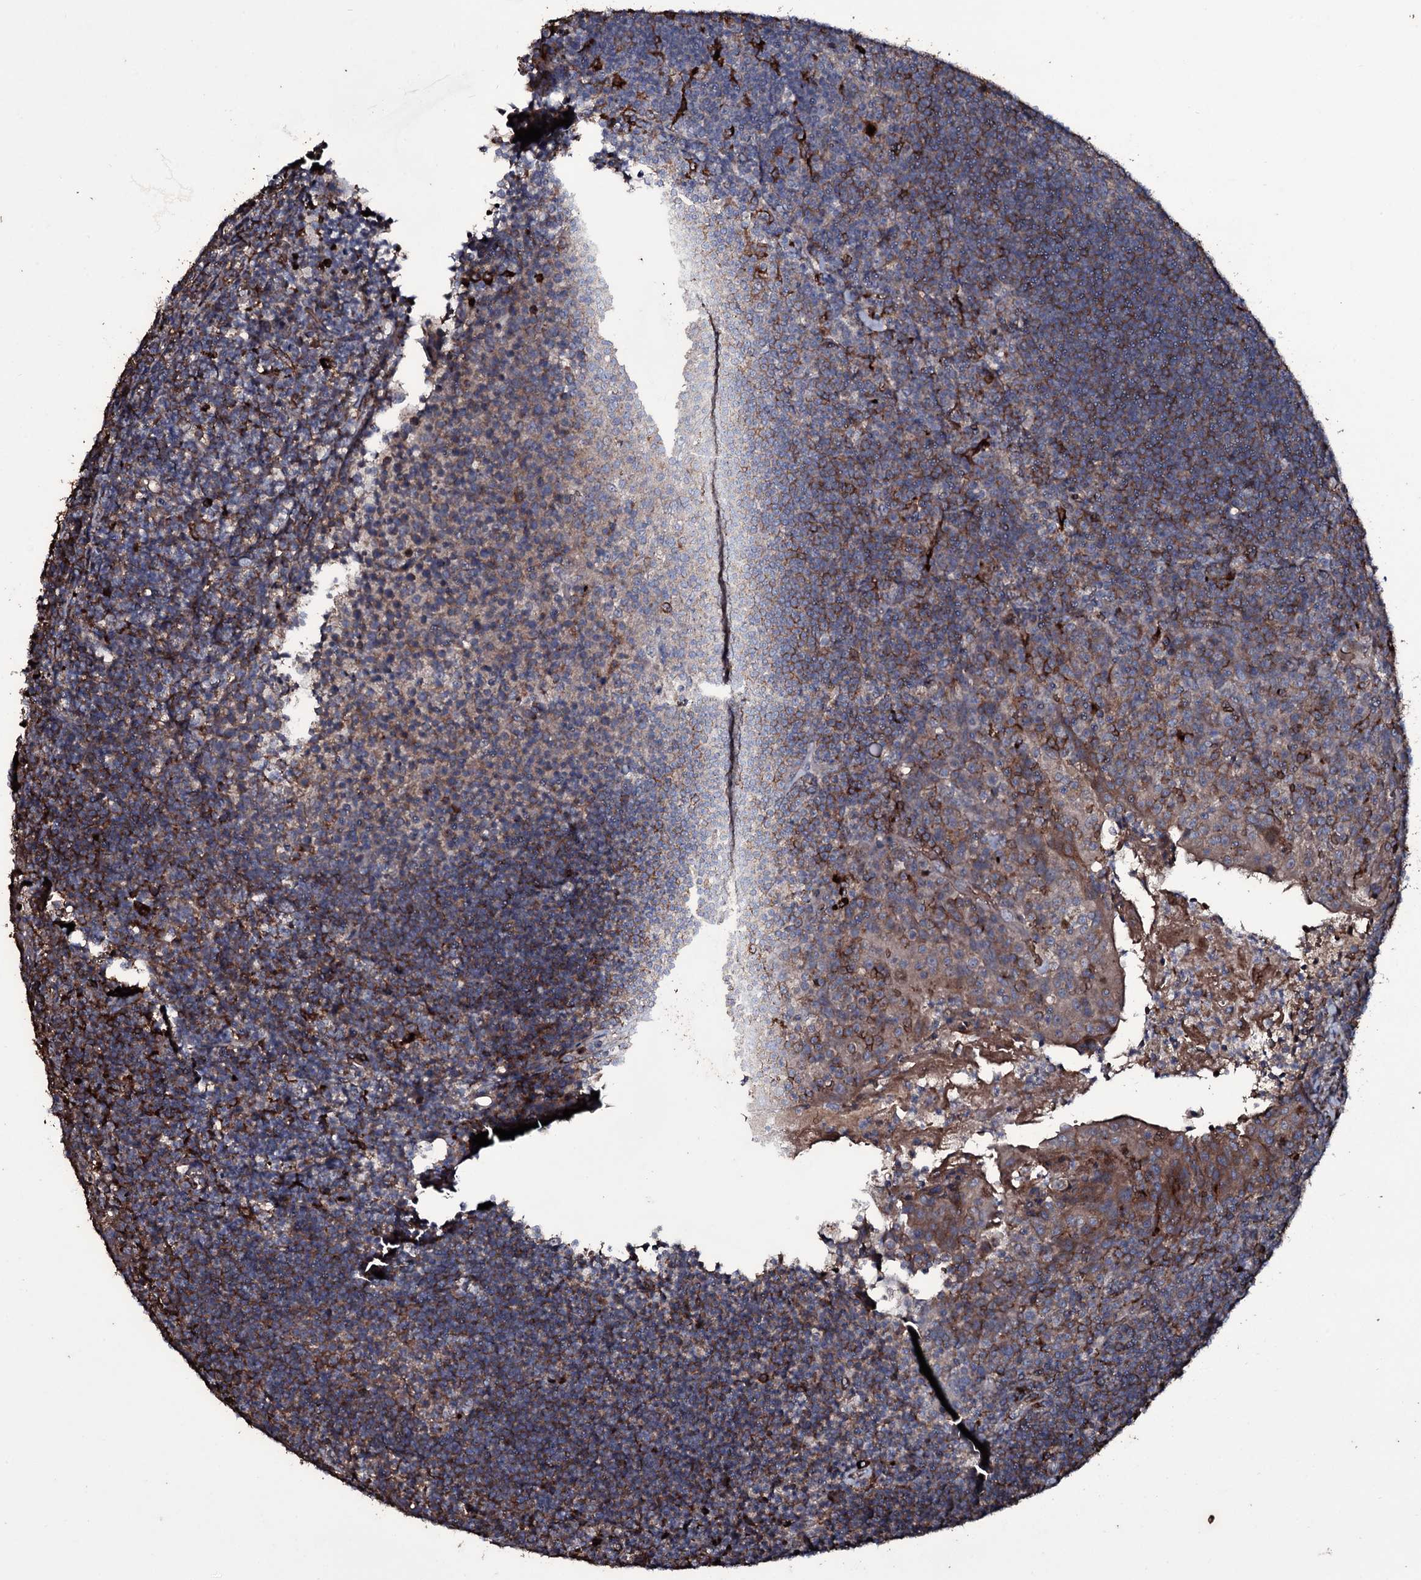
{"staining": {"intensity": "moderate", "quantity": "25%-75%", "location": "cytoplasmic/membranous"}, "tissue": "tonsil", "cell_type": "Germinal center cells", "image_type": "normal", "snomed": [{"axis": "morphology", "description": "Normal tissue, NOS"}, {"axis": "topography", "description": "Tonsil"}], "caption": "Immunohistochemistry histopathology image of benign tonsil stained for a protein (brown), which demonstrates medium levels of moderate cytoplasmic/membranous positivity in about 25%-75% of germinal center cells.", "gene": "ZSWIM8", "patient": {"sex": "female", "age": 10}}